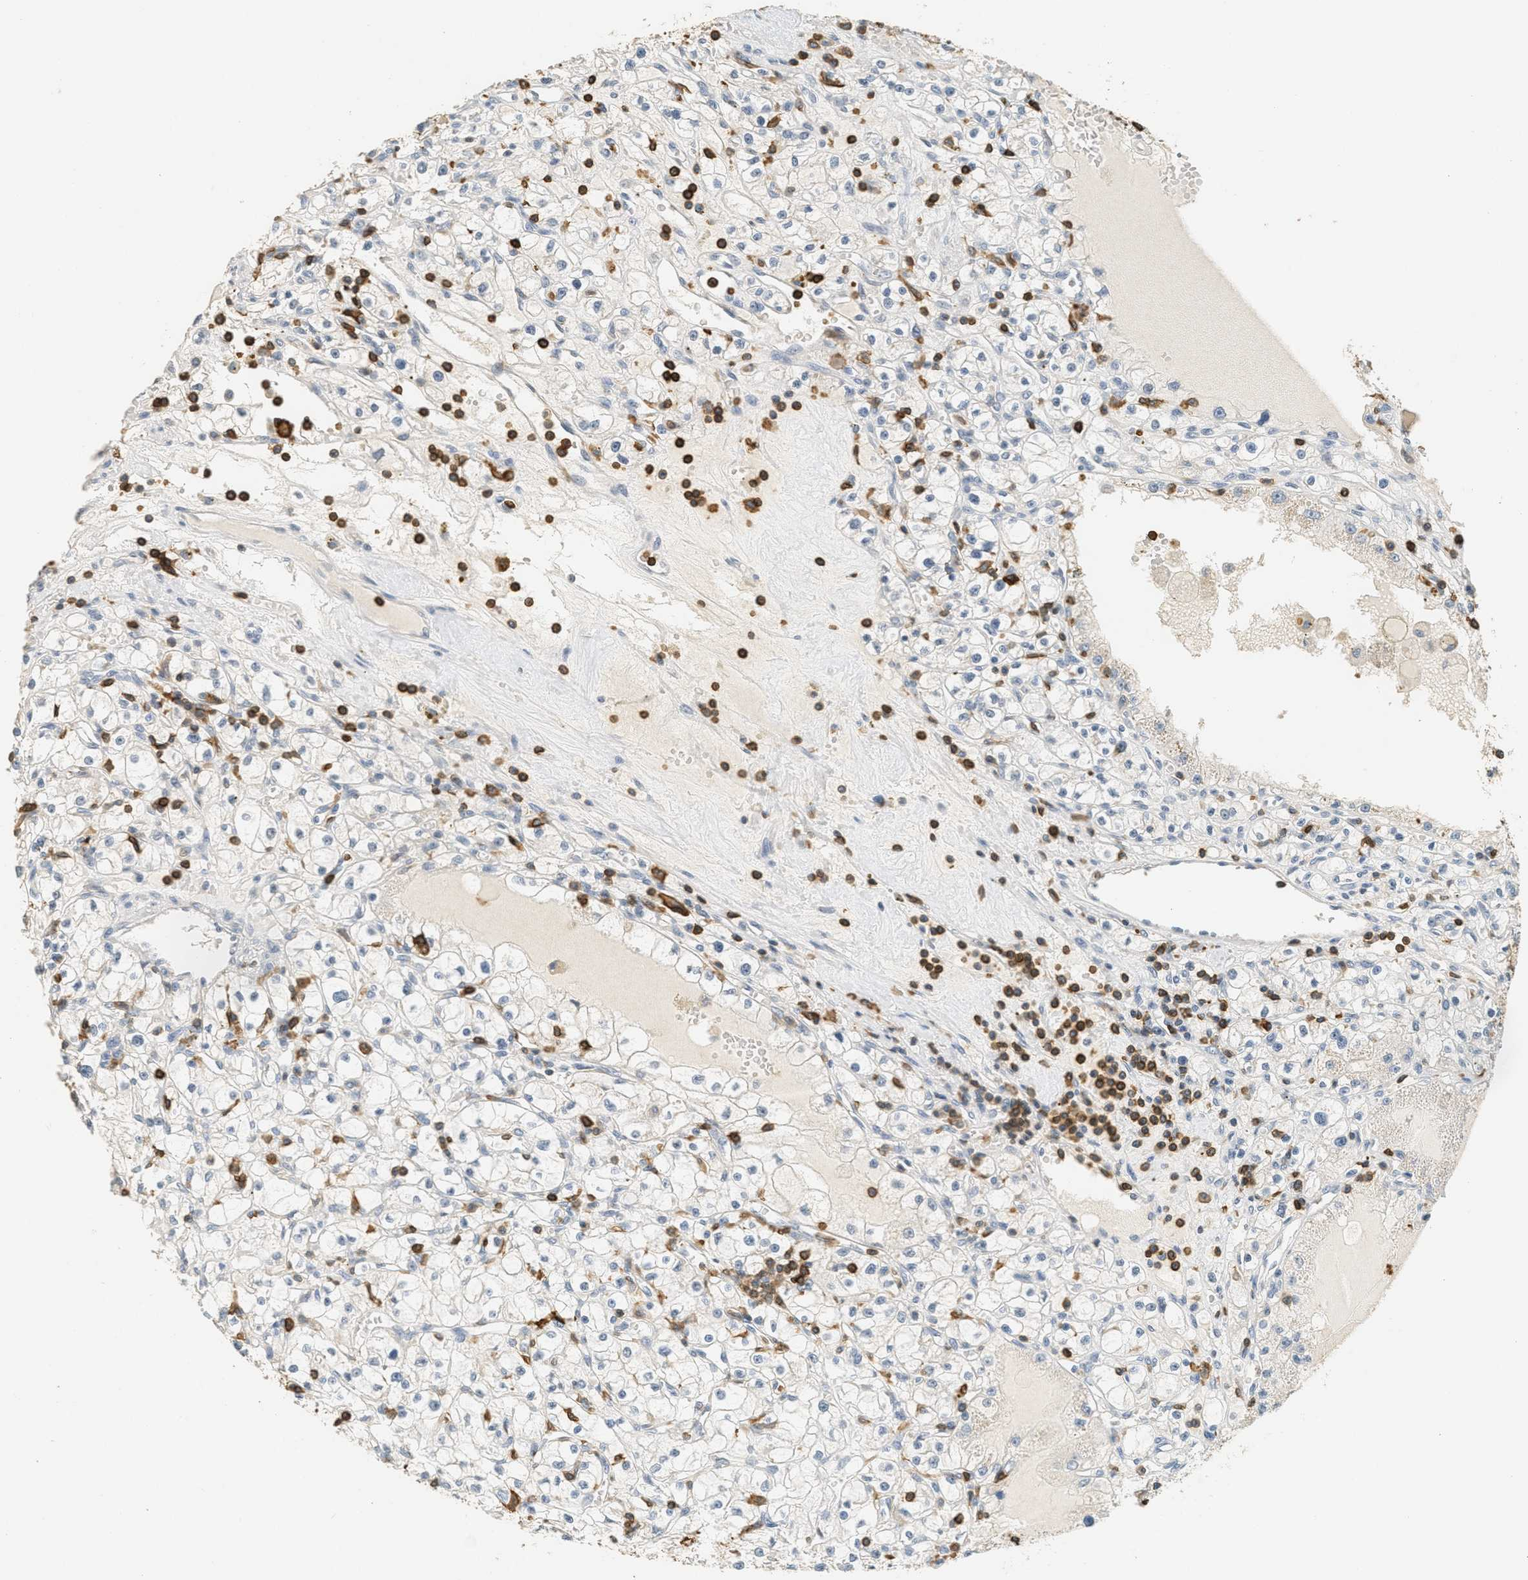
{"staining": {"intensity": "negative", "quantity": "none", "location": "none"}, "tissue": "renal cancer", "cell_type": "Tumor cells", "image_type": "cancer", "snomed": [{"axis": "morphology", "description": "Adenocarcinoma, NOS"}, {"axis": "topography", "description": "Kidney"}], "caption": "Adenocarcinoma (renal) was stained to show a protein in brown. There is no significant staining in tumor cells.", "gene": "LSP1", "patient": {"sex": "male", "age": 56}}